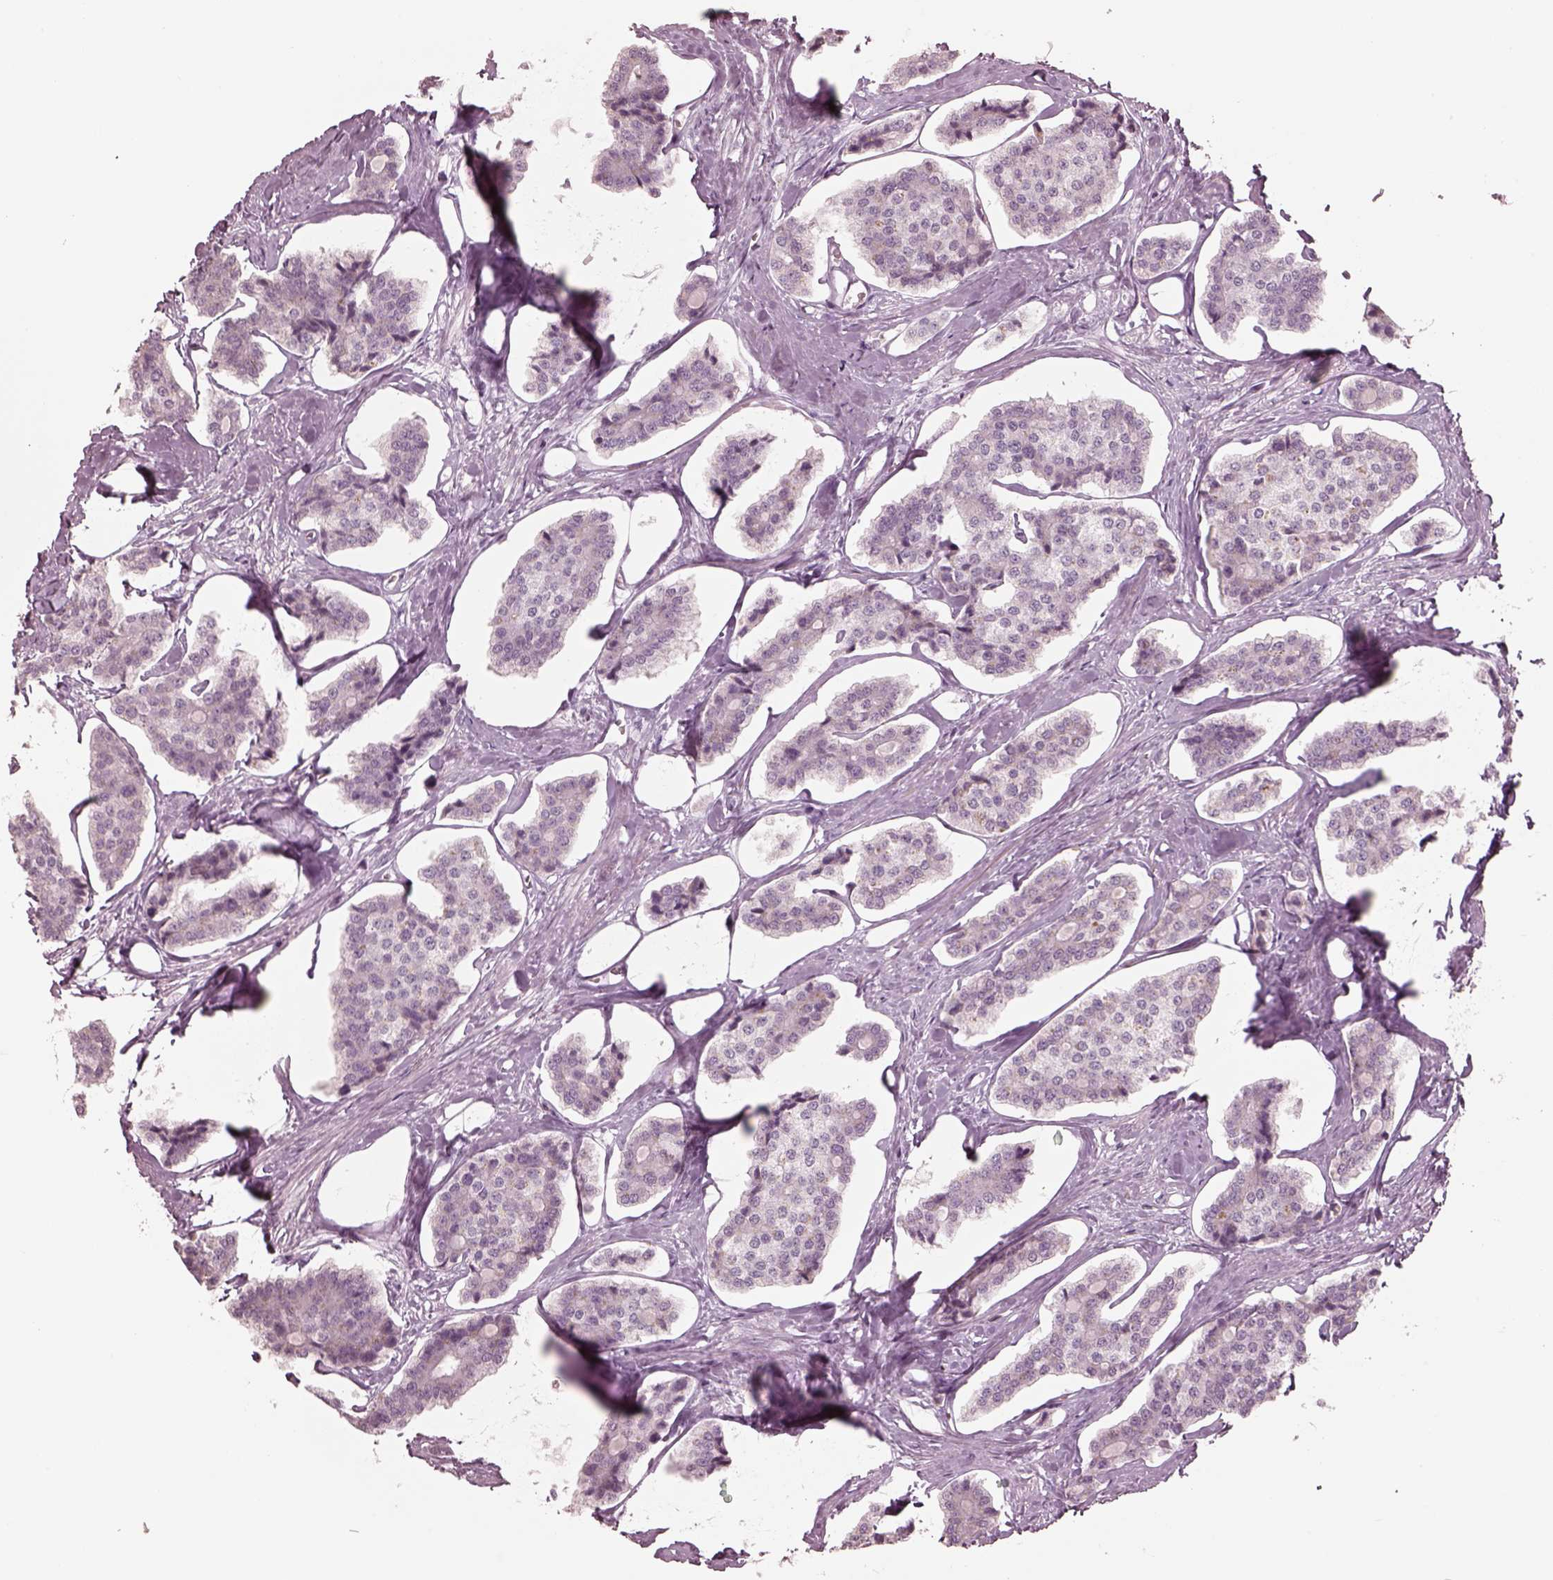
{"staining": {"intensity": "negative", "quantity": "none", "location": "none"}, "tissue": "carcinoid", "cell_type": "Tumor cells", "image_type": "cancer", "snomed": [{"axis": "morphology", "description": "Carcinoid, malignant, NOS"}, {"axis": "topography", "description": "Small intestine"}], "caption": "High power microscopy histopathology image of an immunohistochemistry image of carcinoid (malignant), revealing no significant positivity in tumor cells.", "gene": "PDCD1", "patient": {"sex": "female", "age": 65}}